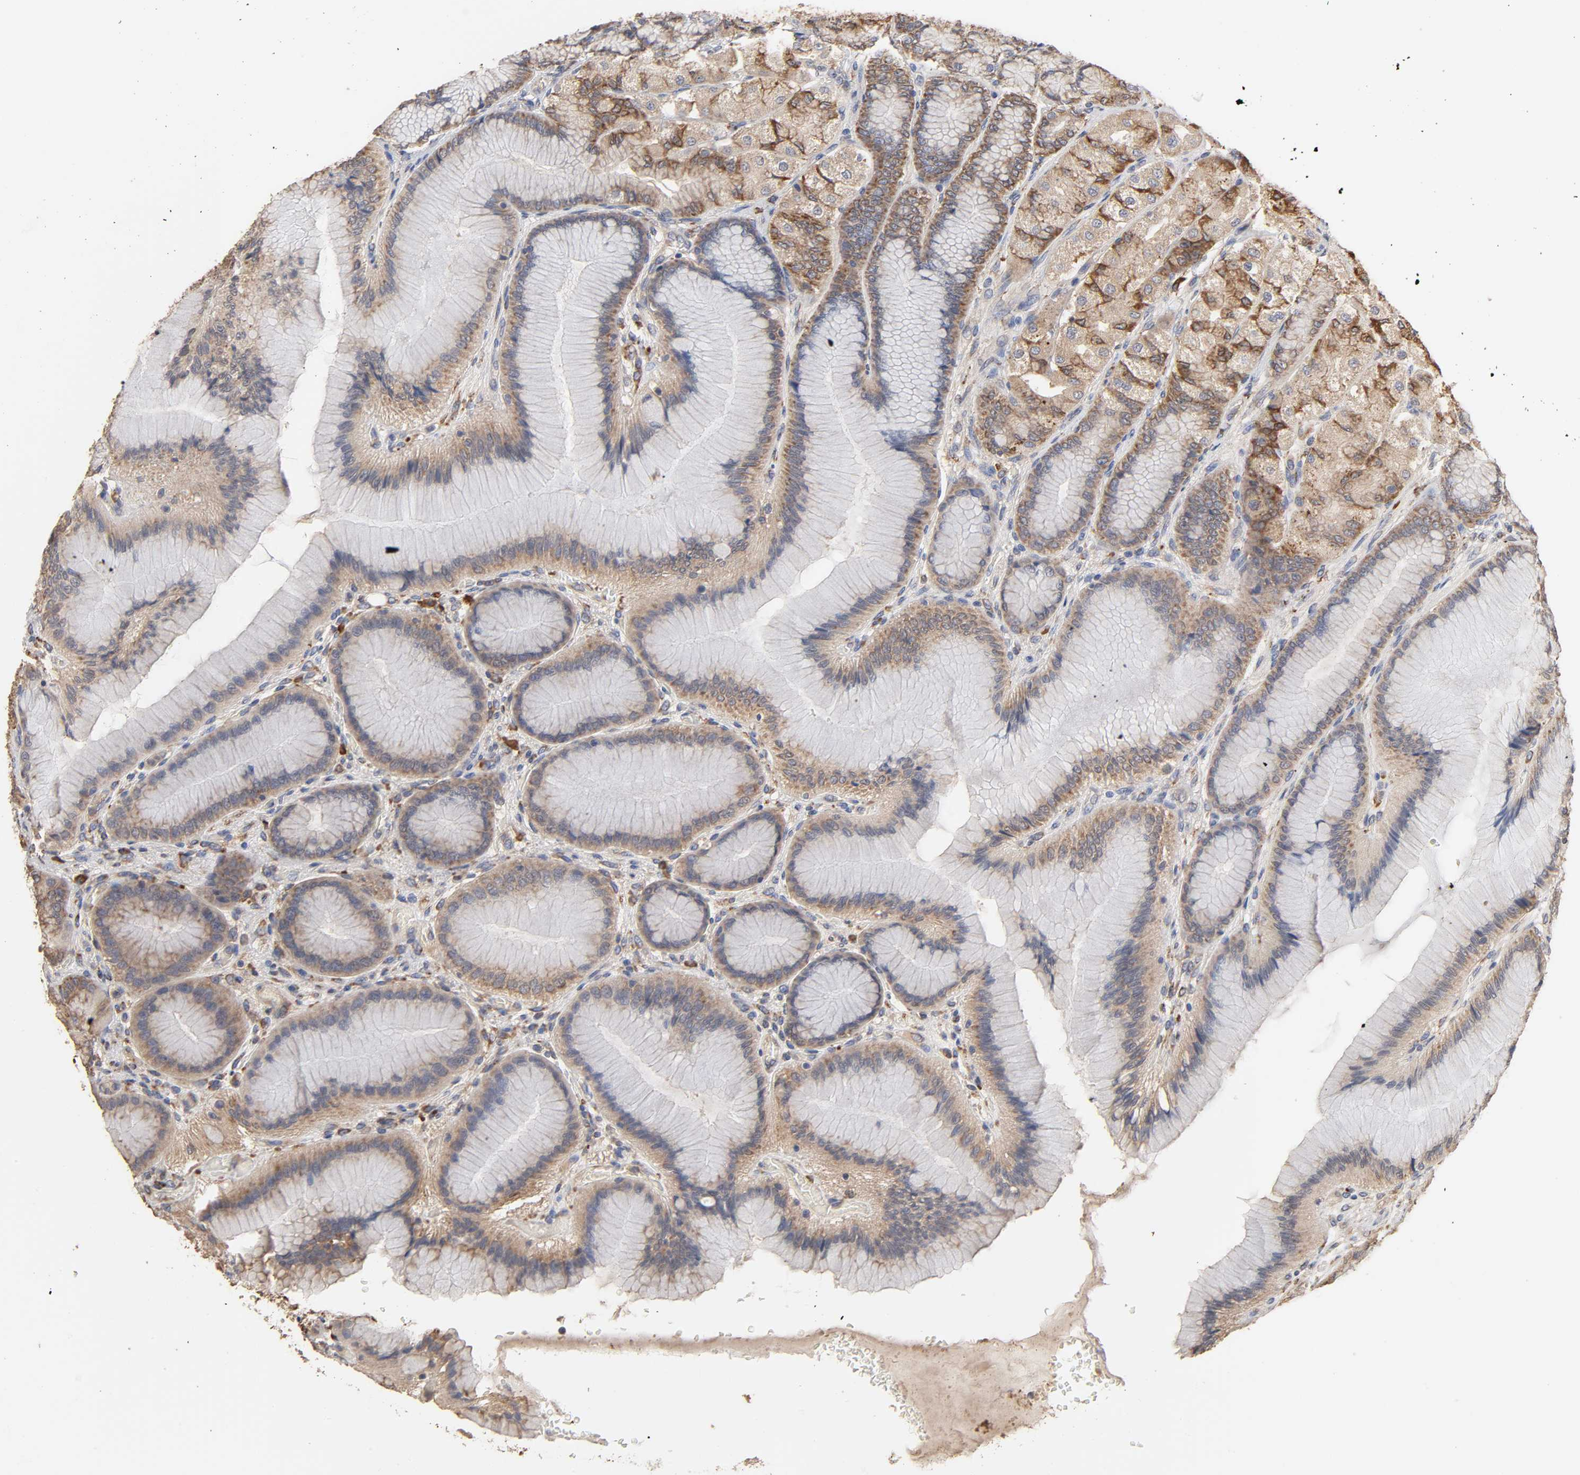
{"staining": {"intensity": "moderate", "quantity": ">75%", "location": "cytoplasmic/membranous"}, "tissue": "stomach", "cell_type": "Glandular cells", "image_type": "normal", "snomed": [{"axis": "morphology", "description": "Normal tissue, NOS"}, {"axis": "morphology", "description": "Adenocarcinoma, NOS"}, {"axis": "topography", "description": "Stomach"}, {"axis": "topography", "description": "Stomach, lower"}], "caption": "A micrograph of human stomach stained for a protein reveals moderate cytoplasmic/membranous brown staining in glandular cells.", "gene": "EIF4G2", "patient": {"sex": "female", "age": 65}}